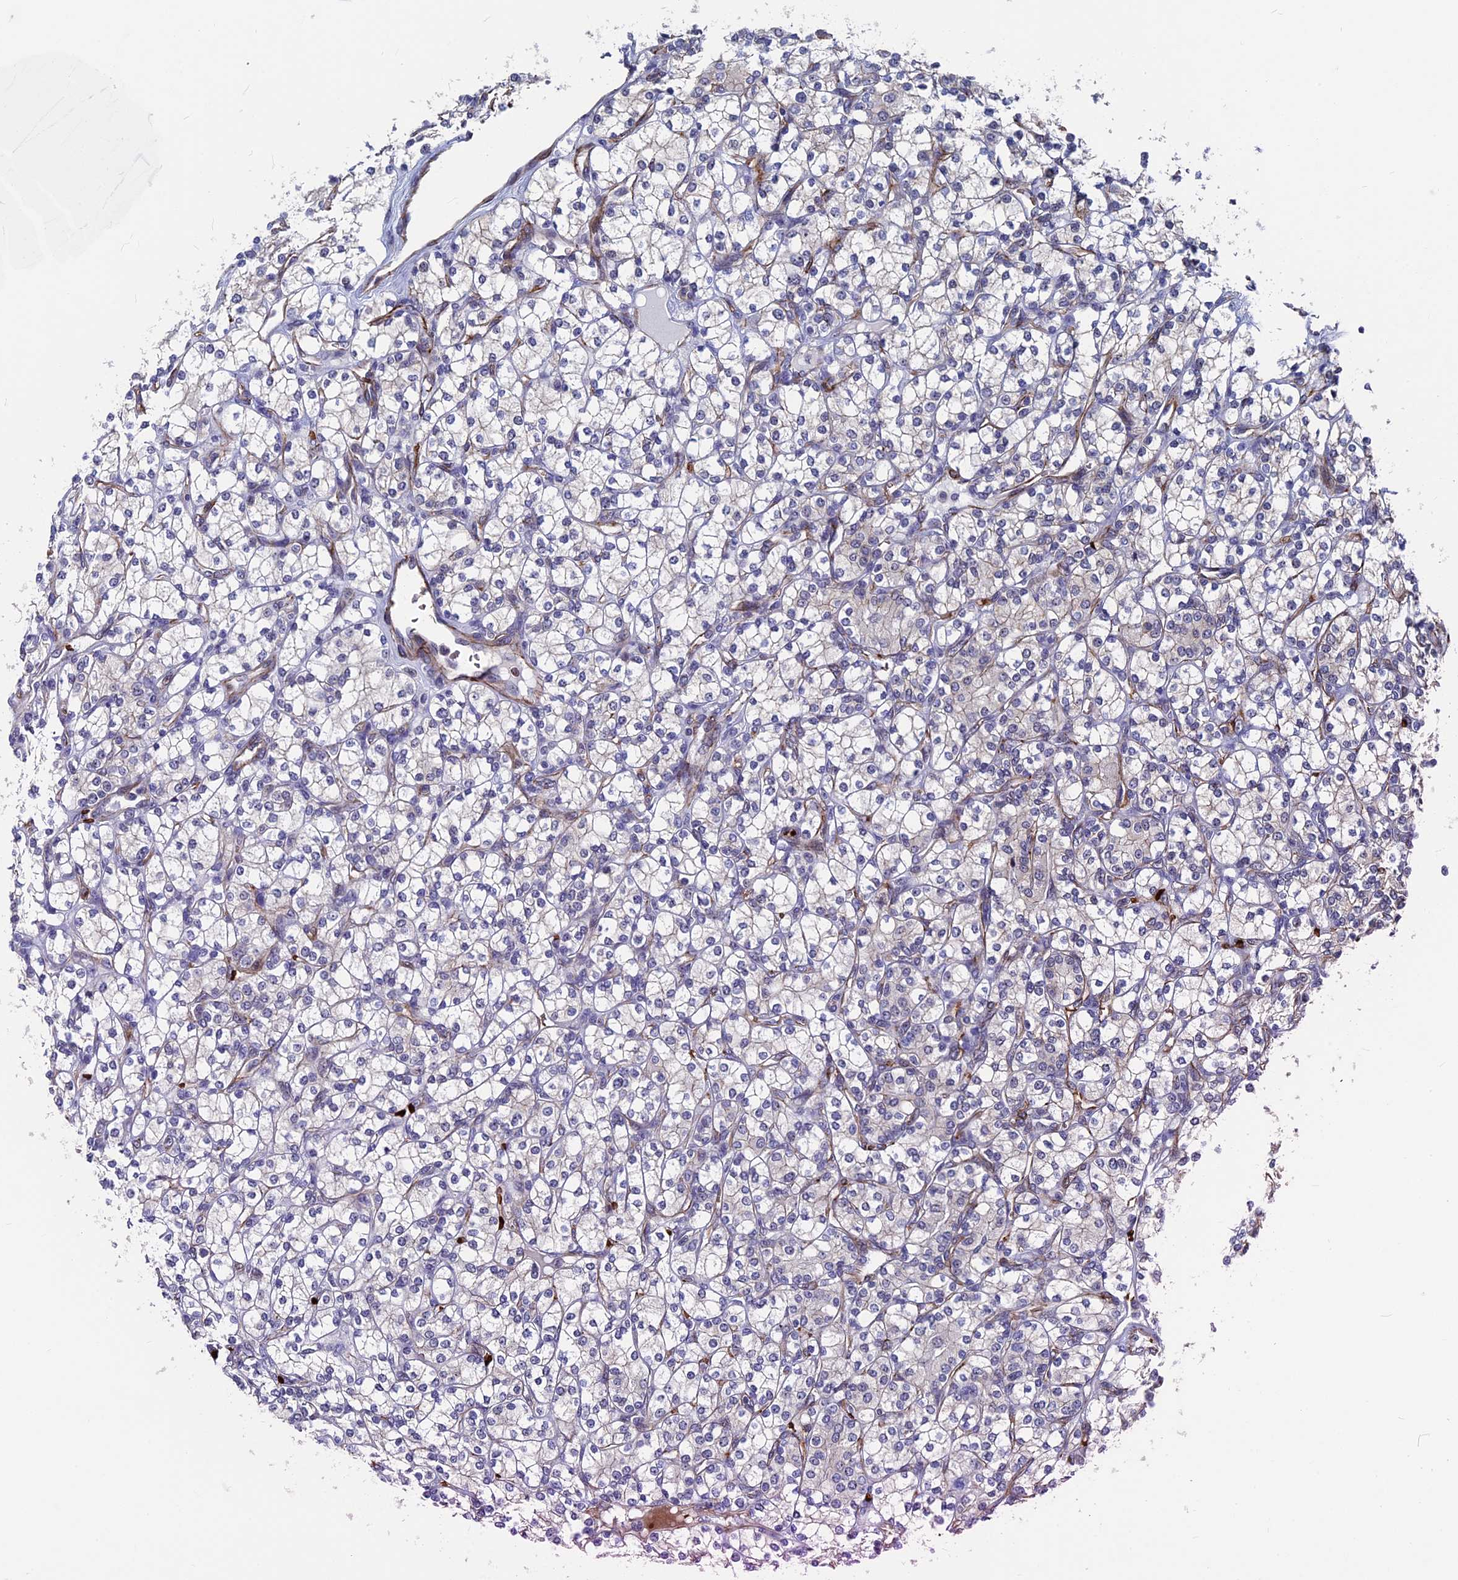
{"staining": {"intensity": "negative", "quantity": "none", "location": "none"}, "tissue": "renal cancer", "cell_type": "Tumor cells", "image_type": "cancer", "snomed": [{"axis": "morphology", "description": "Adenocarcinoma, NOS"}, {"axis": "topography", "description": "Kidney"}], "caption": "IHC histopathology image of neoplastic tissue: renal adenocarcinoma stained with DAB (3,3'-diaminobenzidine) displays no significant protein expression in tumor cells. The staining was performed using DAB to visualize the protein expression in brown, while the nuclei were stained in blue with hematoxylin (Magnification: 20x).", "gene": "EXOSC9", "patient": {"sex": "male", "age": 77}}